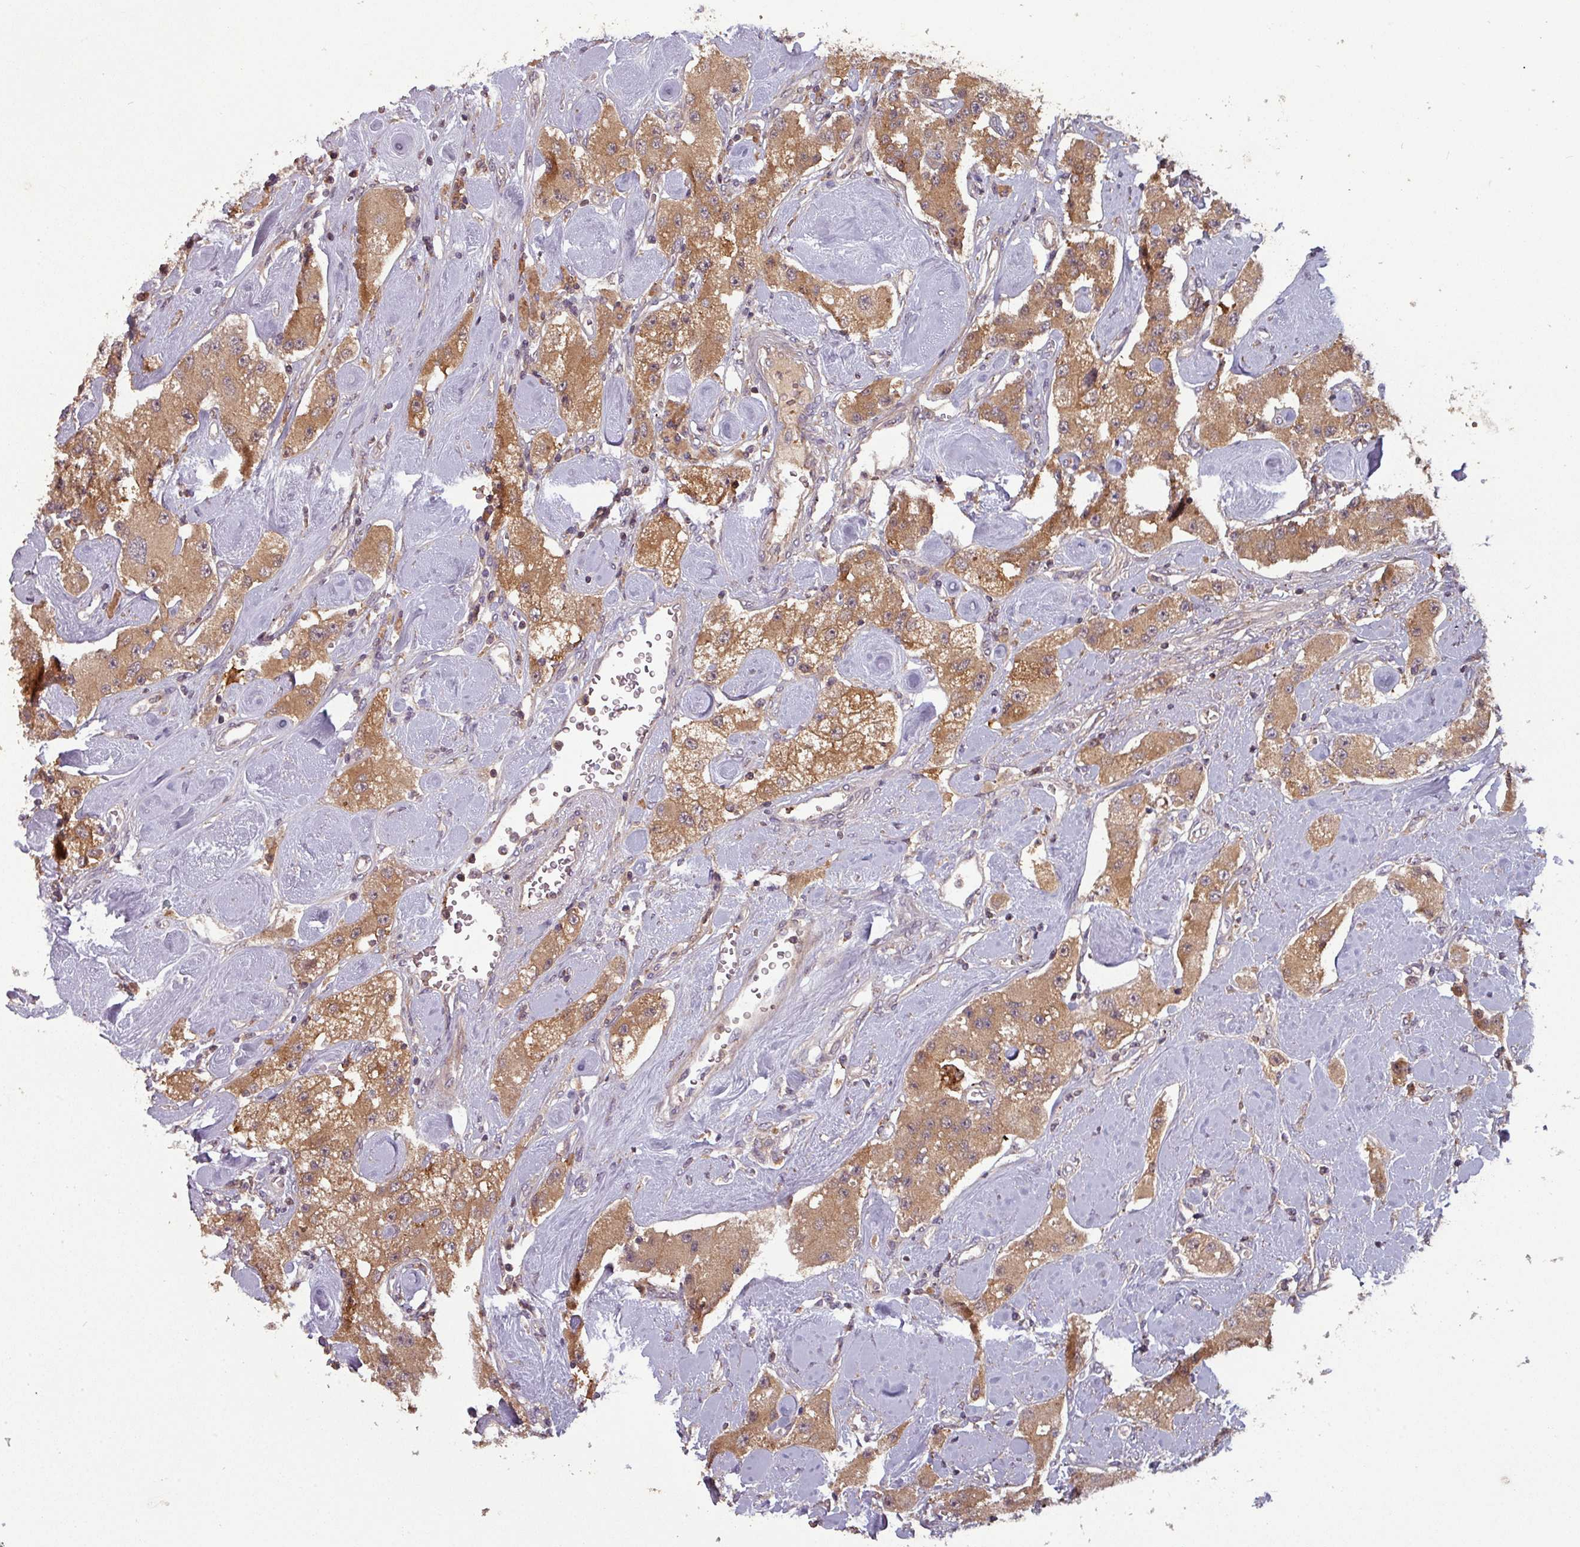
{"staining": {"intensity": "moderate", "quantity": ">75%", "location": "cytoplasmic/membranous"}, "tissue": "carcinoid", "cell_type": "Tumor cells", "image_type": "cancer", "snomed": [{"axis": "morphology", "description": "Carcinoid, malignant, NOS"}, {"axis": "topography", "description": "Pancreas"}], "caption": "Immunohistochemistry (IHC) of human carcinoid (malignant) demonstrates medium levels of moderate cytoplasmic/membranous staining in approximately >75% of tumor cells.", "gene": "GSKIP", "patient": {"sex": "male", "age": 41}}